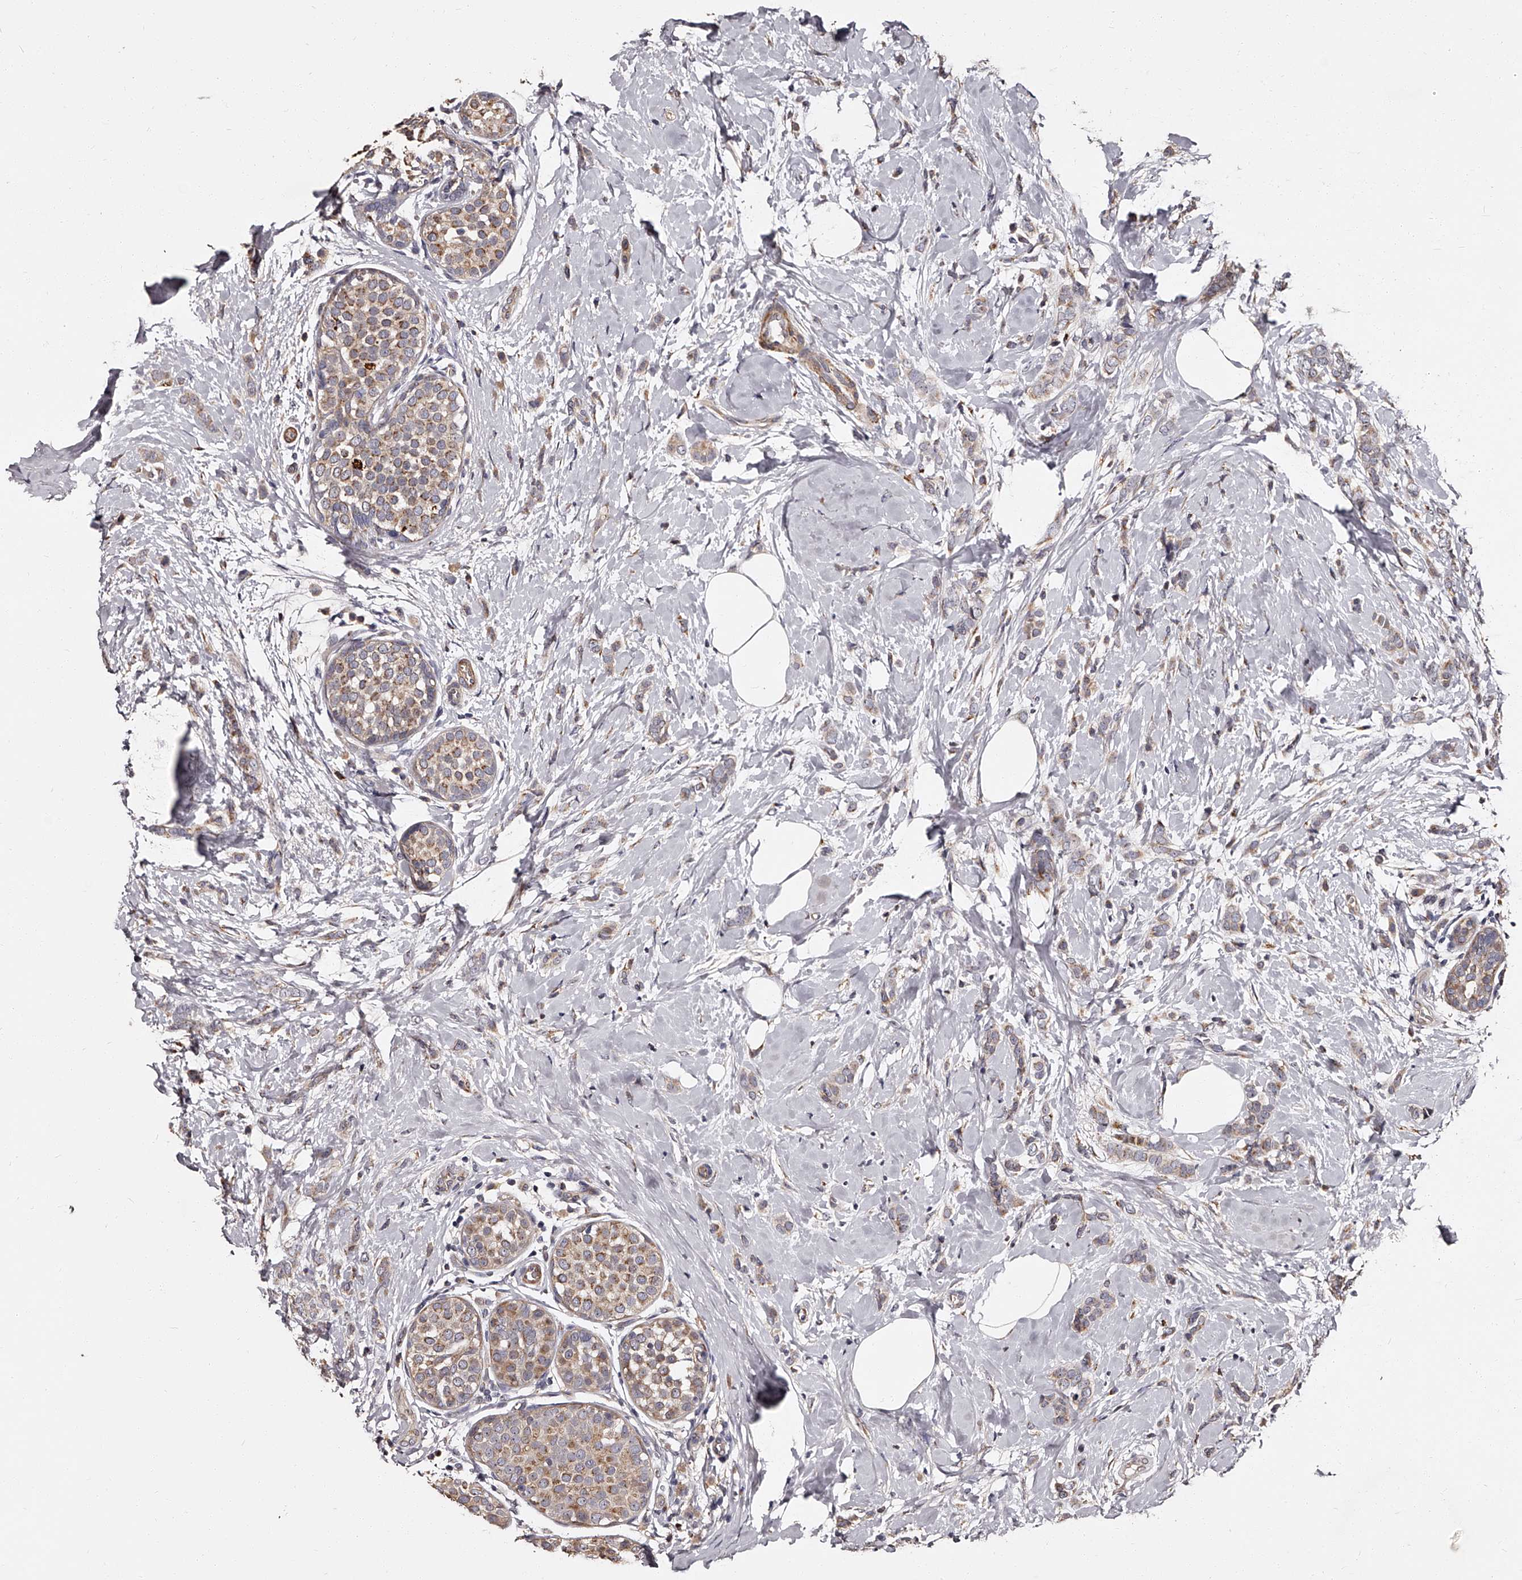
{"staining": {"intensity": "moderate", "quantity": "25%-75%", "location": "cytoplasmic/membranous"}, "tissue": "breast cancer", "cell_type": "Tumor cells", "image_type": "cancer", "snomed": [{"axis": "morphology", "description": "Lobular carcinoma, in situ"}, {"axis": "morphology", "description": "Lobular carcinoma"}, {"axis": "topography", "description": "Breast"}], "caption": "A medium amount of moderate cytoplasmic/membranous expression is seen in approximately 25%-75% of tumor cells in lobular carcinoma in situ (breast) tissue. (DAB (3,3'-diaminobenzidine) = brown stain, brightfield microscopy at high magnification).", "gene": "RSC1A1", "patient": {"sex": "female", "age": 41}}